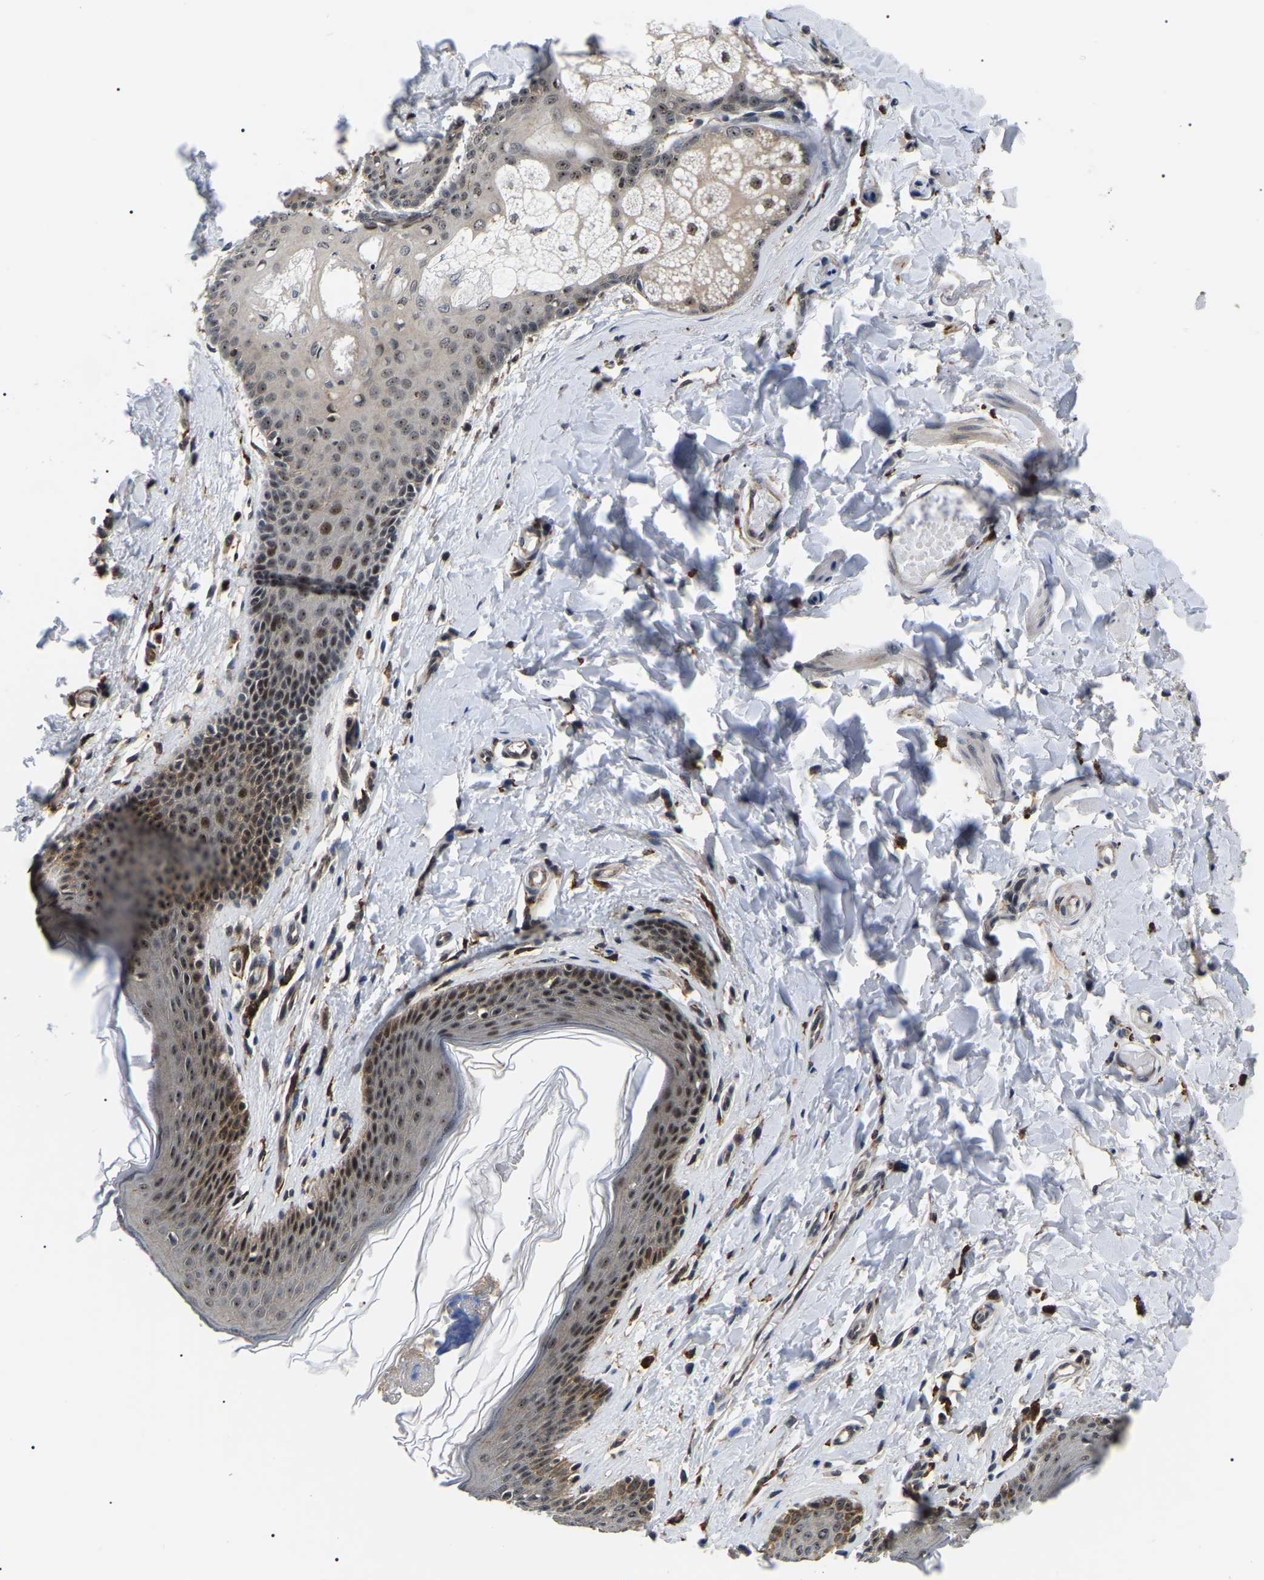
{"staining": {"intensity": "strong", "quantity": ">75%", "location": "nuclear"}, "tissue": "skin", "cell_type": "Epidermal cells", "image_type": "normal", "snomed": [{"axis": "morphology", "description": "Normal tissue, NOS"}, {"axis": "topography", "description": "Vulva"}], "caption": "This histopathology image exhibits immunohistochemistry staining of normal human skin, with high strong nuclear positivity in about >75% of epidermal cells.", "gene": "RRP1B", "patient": {"sex": "female", "age": 66}}